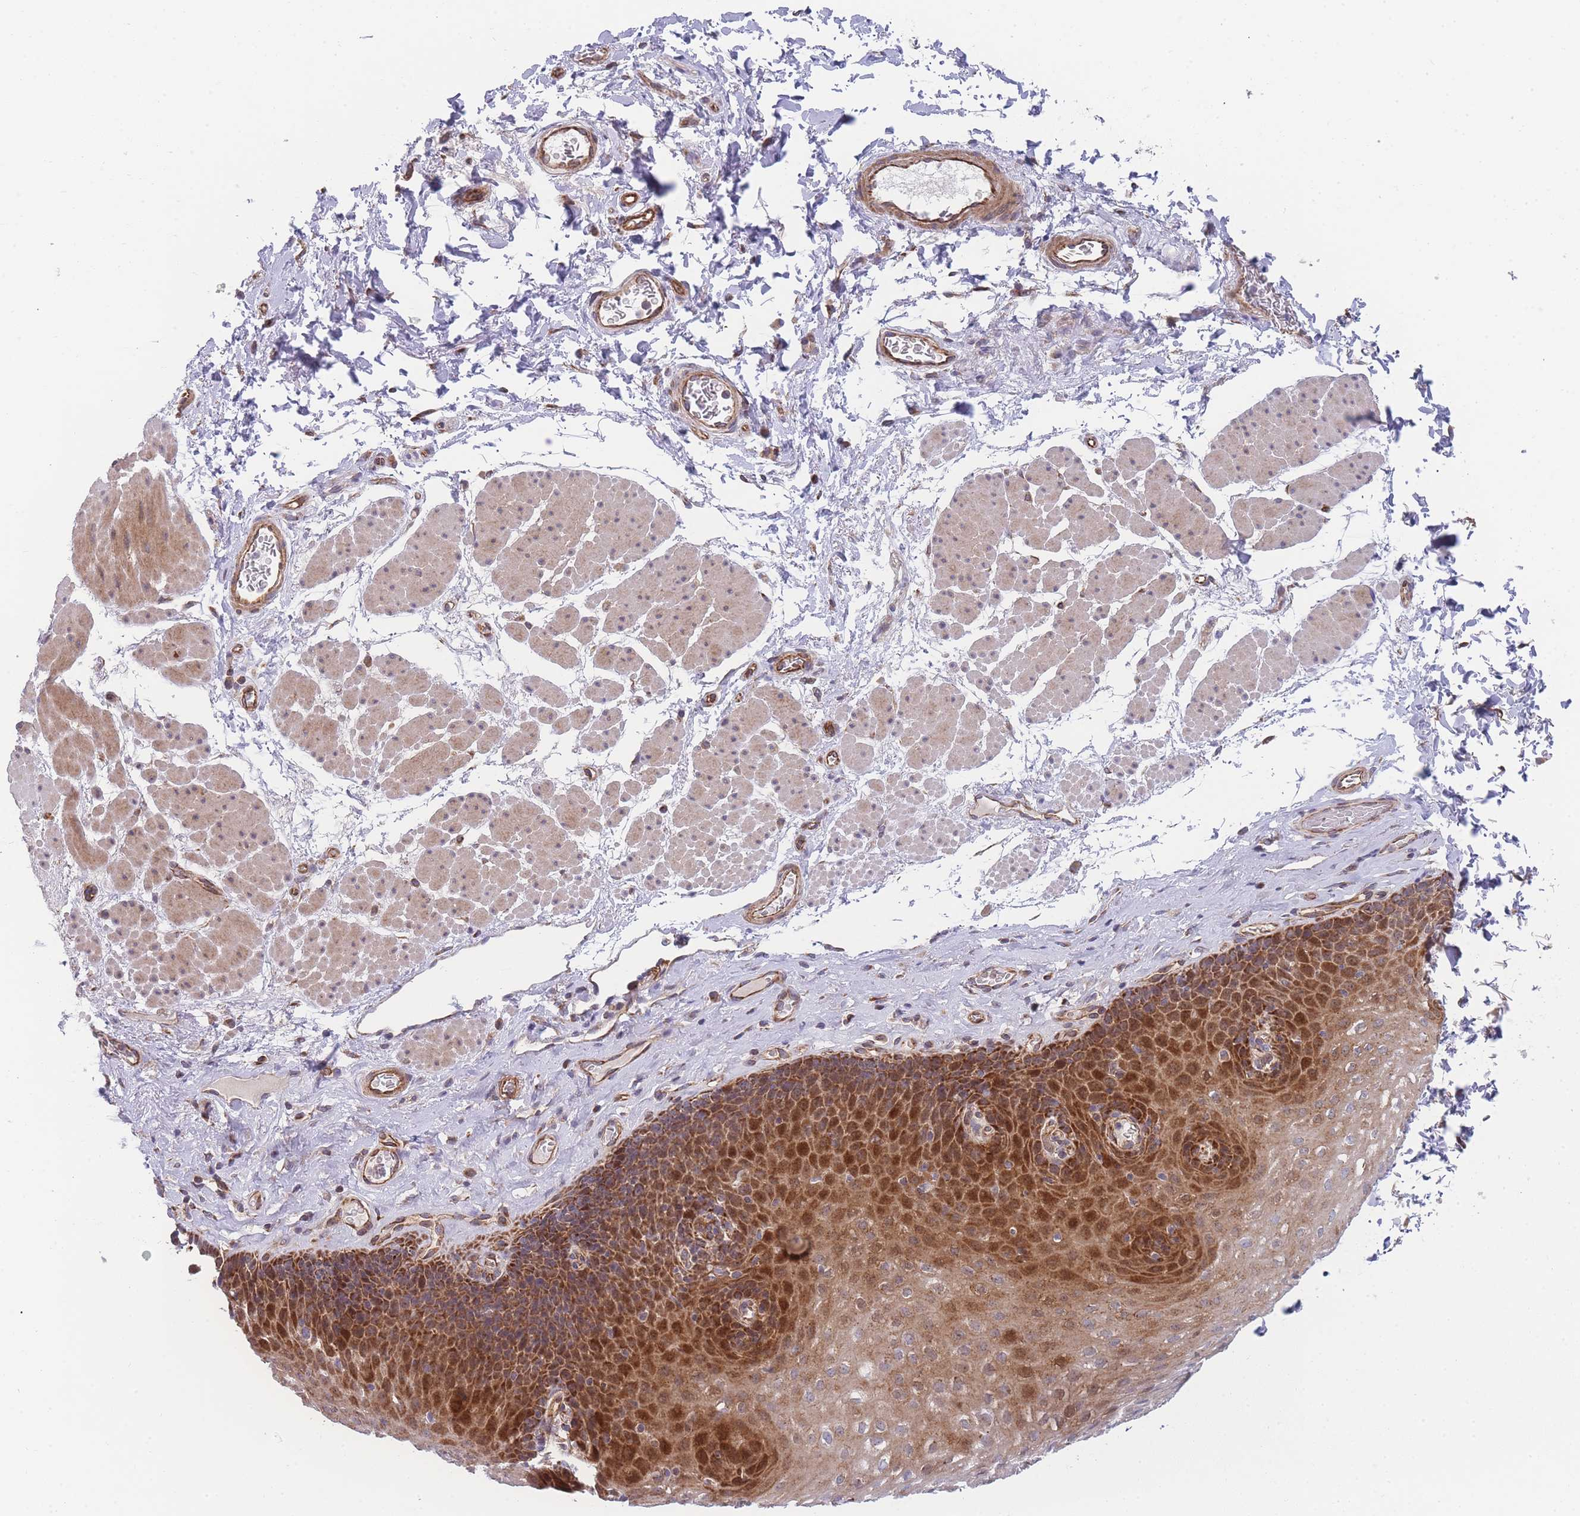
{"staining": {"intensity": "strong", "quantity": ">75%", "location": "cytoplasmic/membranous"}, "tissue": "esophagus", "cell_type": "Squamous epithelial cells", "image_type": "normal", "snomed": [{"axis": "morphology", "description": "Normal tissue, NOS"}, {"axis": "topography", "description": "Esophagus"}], "caption": "Immunohistochemical staining of normal human esophagus demonstrates high levels of strong cytoplasmic/membranous expression in approximately >75% of squamous epithelial cells.", "gene": "MTRES1", "patient": {"sex": "female", "age": 66}}